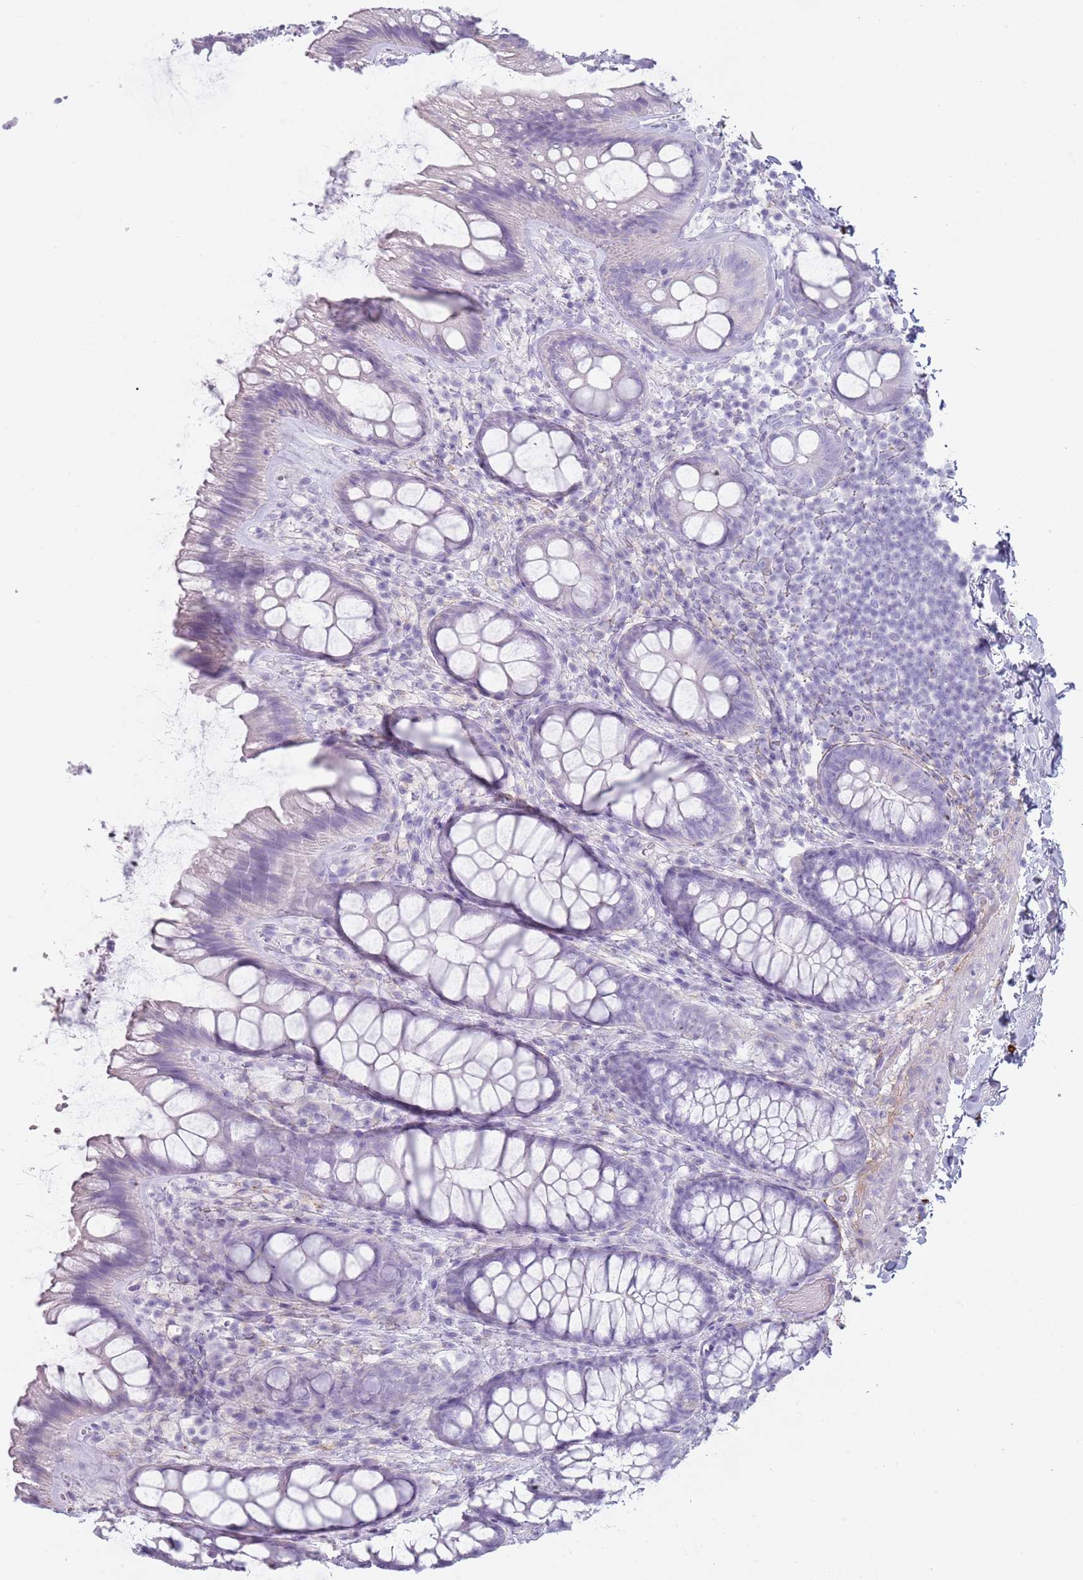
{"staining": {"intensity": "negative", "quantity": "none", "location": "none"}, "tissue": "colon", "cell_type": "Endothelial cells", "image_type": "normal", "snomed": [{"axis": "morphology", "description": "Normal tissue, NOS"}, {"axis": "topography", "description": "Colon"}], "caption": "Colon was stained to show a protein in brown. There is no significant staining in endothelial cells. (Stains: DAB immunohistochemistry with hematoxylin counter stain, Microscopy: brightfield microscopy at high magnification).", "gene": "COLEC12", "patient": {"sex": "male", "age": 46}}